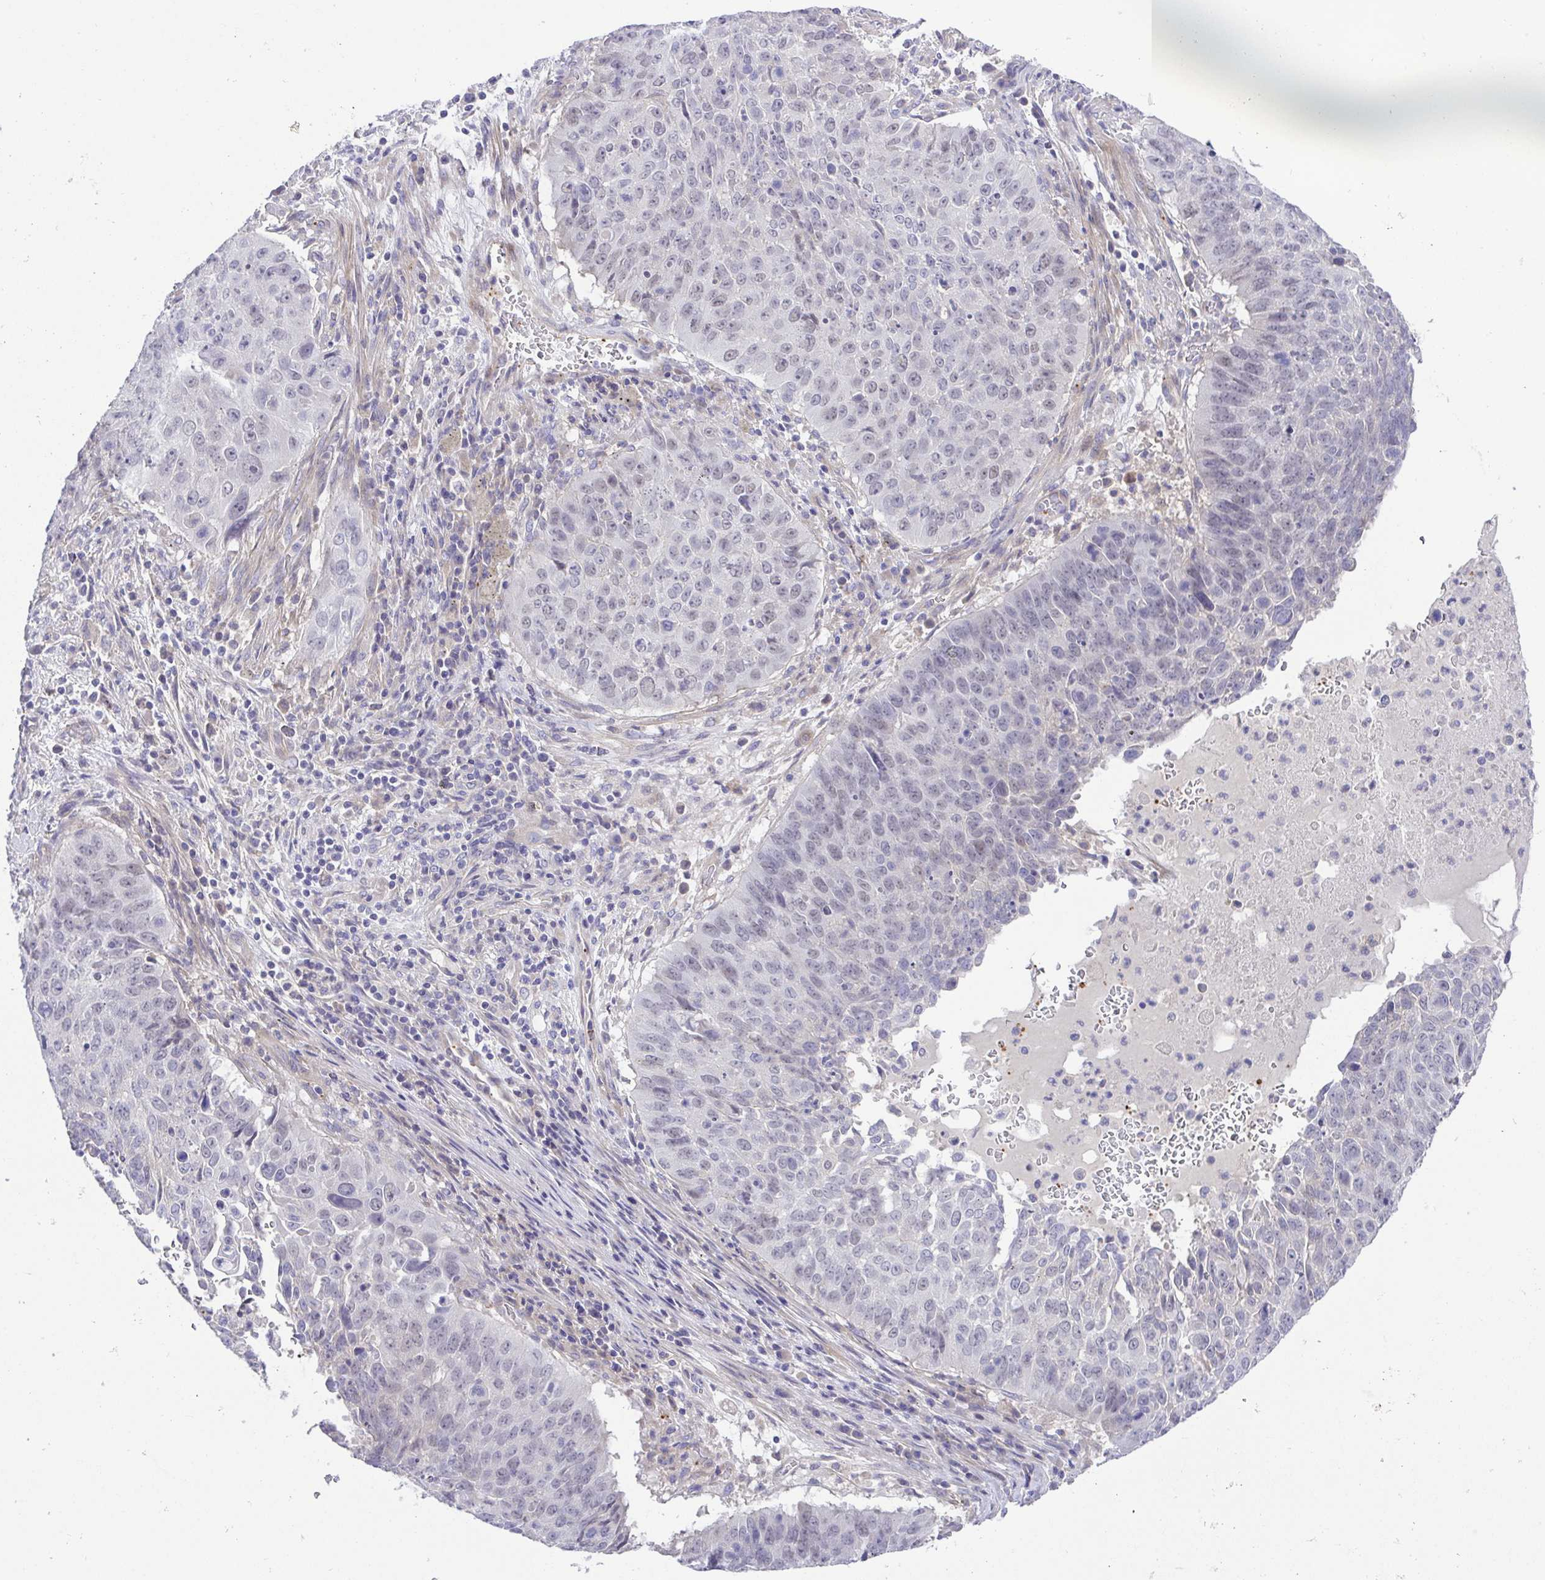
{"staining": {"intensity": "weak", "quantity": "<25%", "location": "nuclear"}, "tissue": "lung cancer", "cell_type": "Tumor cells", "image_type": "cancer", "snomed": [{"axis": "morphology", "description": "Normal tissue, NOS"}, {"axis": "morphology", "description": "Squamous cell carcinoma, NOS"}, {"axis": "topography", "description": "Bronchus"}, {"axis": "topography", "description": "Lung"}], "caption": "Tumor cells are negative for protein expression in human lung cancer.", "gene": "PRR14L", "patient": {"sex": "male", "age": 64}}